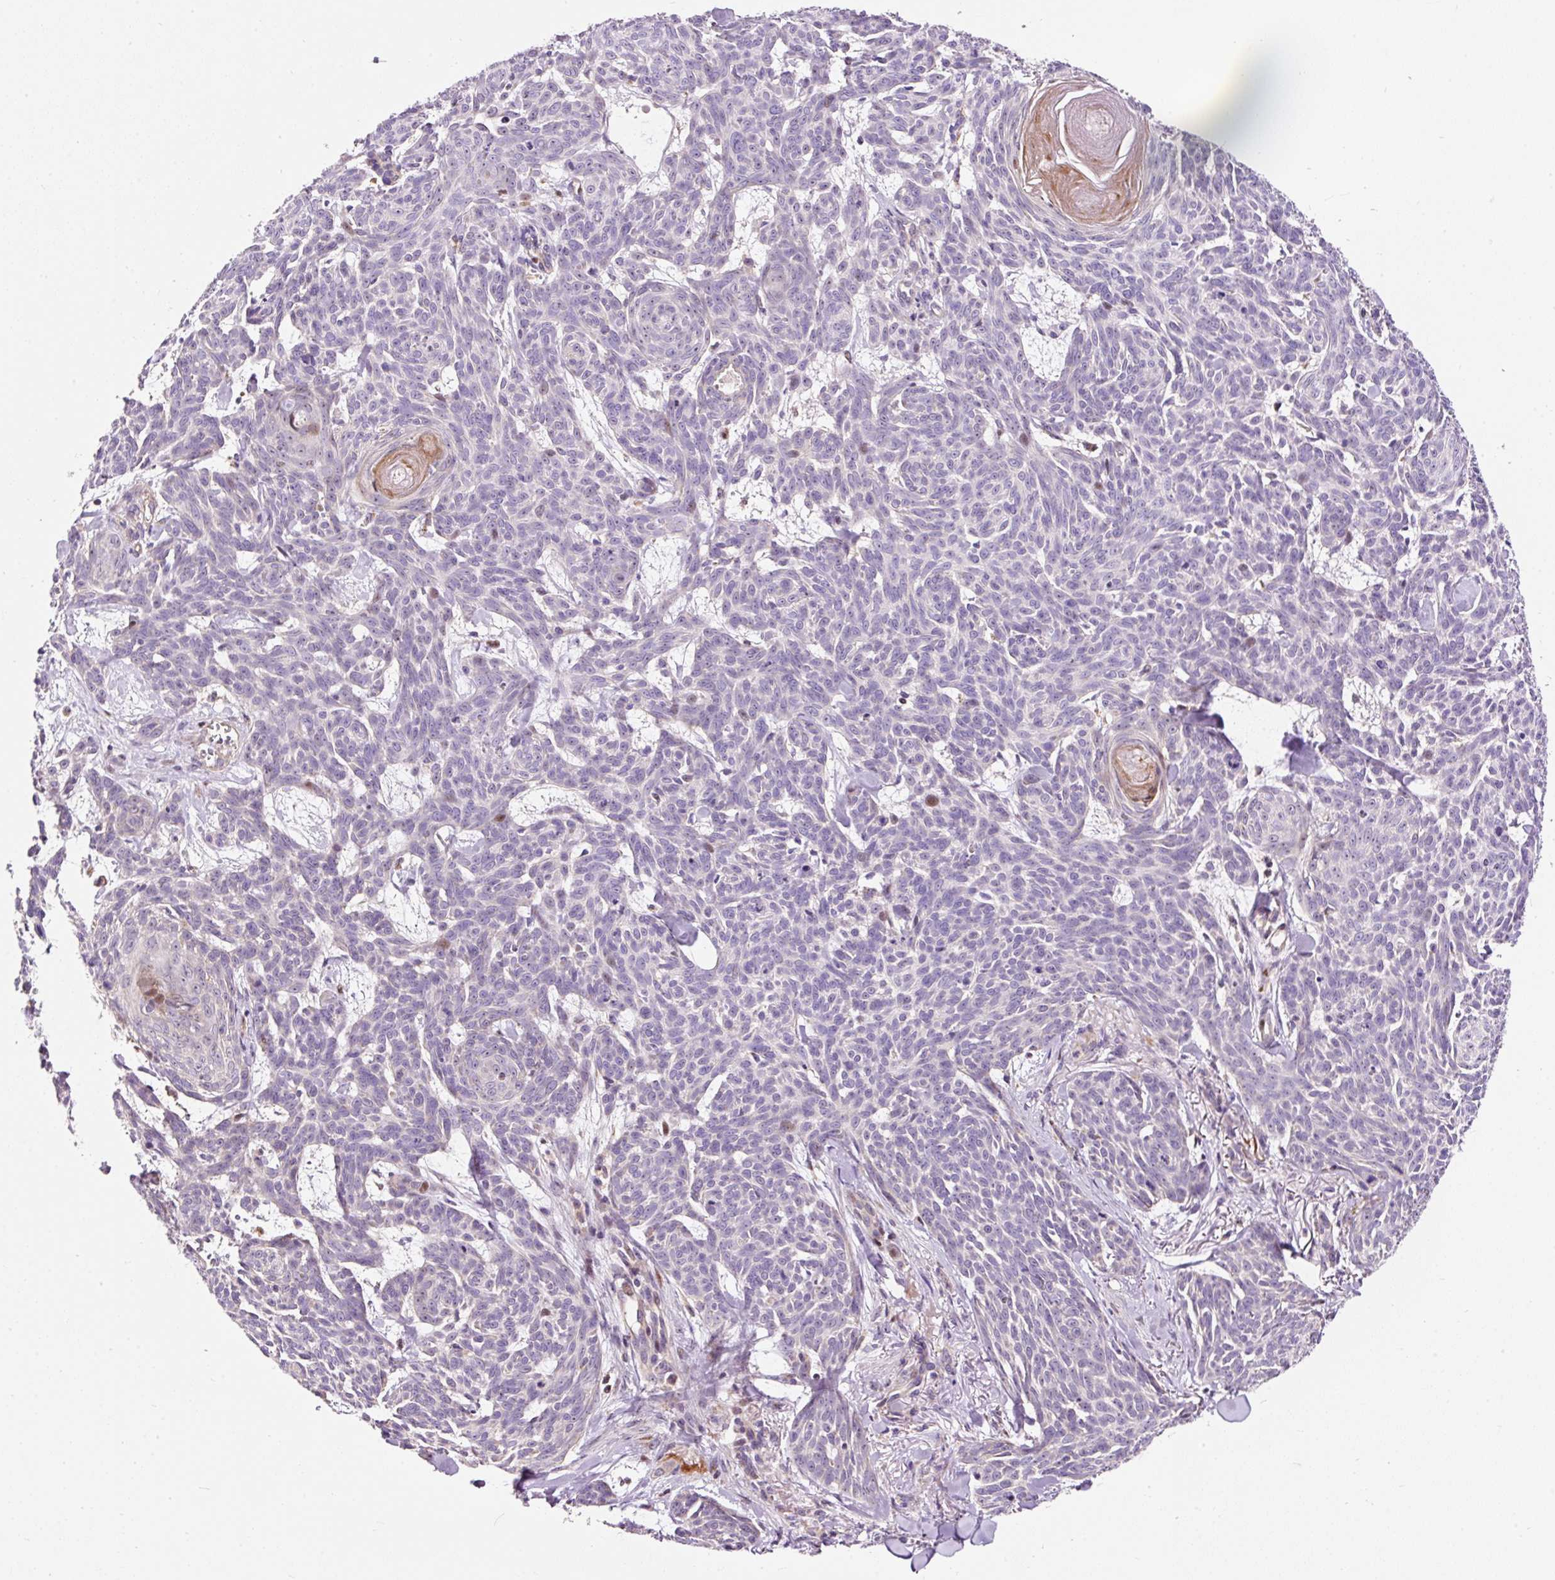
{"staining": {"intensity": "negative", "quantity": "none", "location": "none"}, "tissue": "skin cancer", "cell_type": "Tumor cells", "image_type": "cancer", "snomed": [{"axis": "morphology", "description": "Basal cell carcinoma"}, {"axis": "topography", "description": "Skin"}], "caption": "Immunohistochemical staining of basal cell carcinoma (skin) shows no significant staining in tumor cells. (DAB immunohistochemistry visualized using brightfield microscopy, high magnification).", "gene": "BOLA3", "patient": {"sex": "female", "age": 93}}